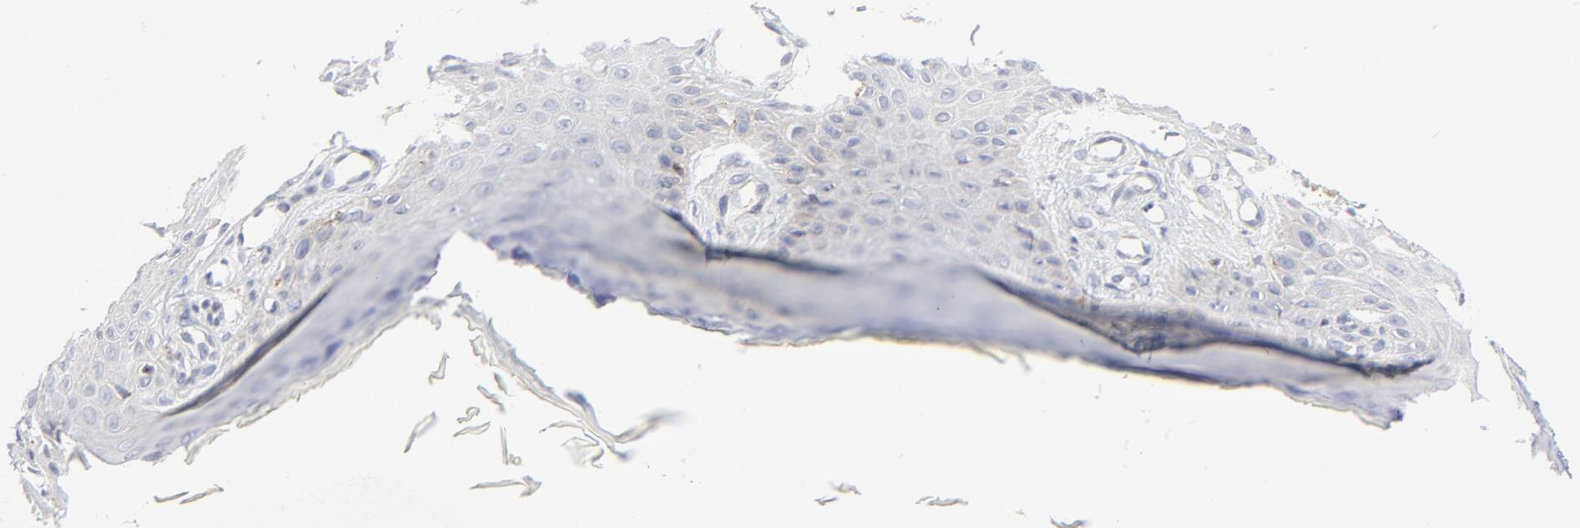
{"staining": {"intensity": "negative", "quantity": "none", "location": "none"}, "tissue": "skin cancer", "cell_type": "Tumor cells", "image_type": "cancer", "snomed": [{"axis": "morphology", "description": "Squamous cell carcinoma, NOS"}, {"axis": "topography", "description": "Skin"}], "caption": "Tumor cells show no significant expression in skin squamous cell carcinoma.", "gene": "LRP6", "patient": {"sex": "female", "age": 40}}